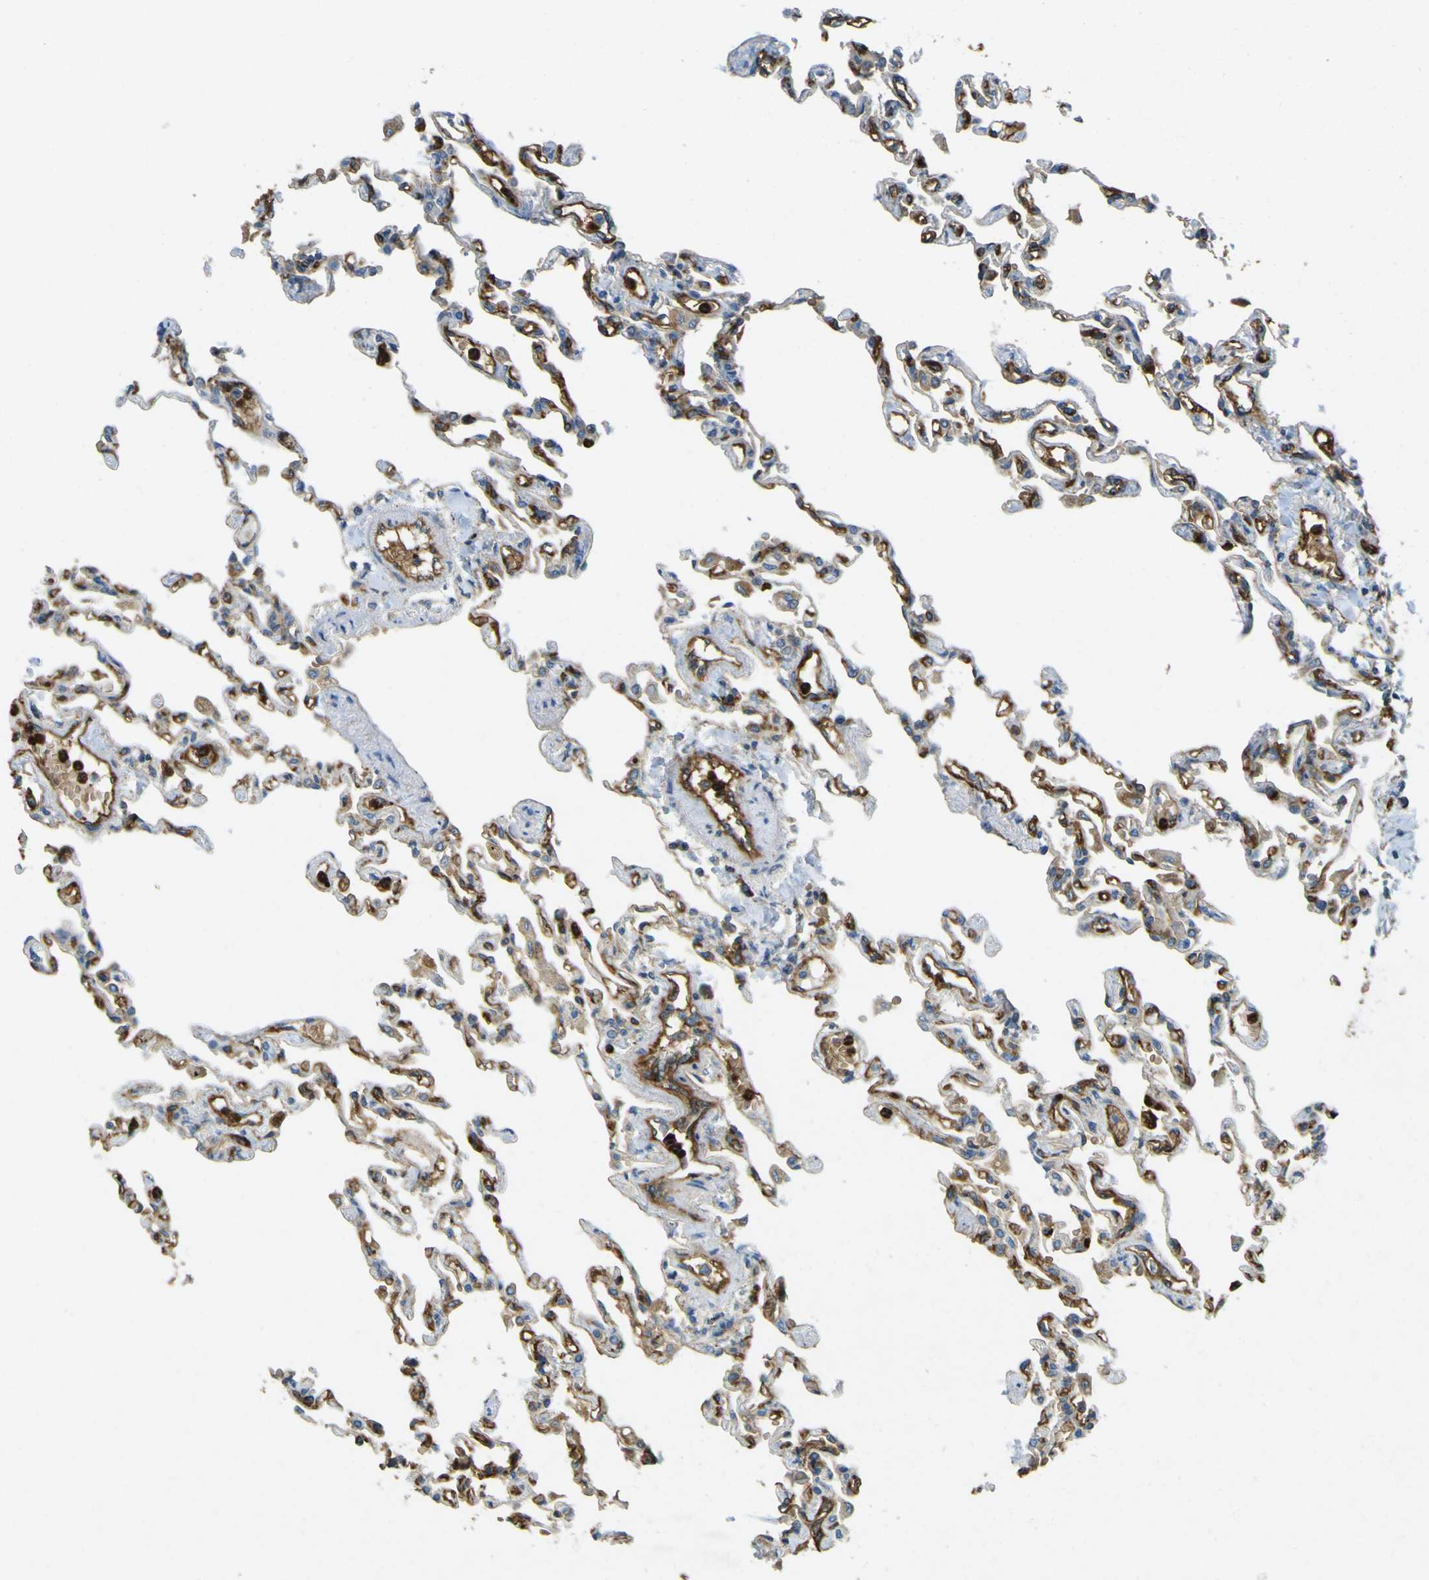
{"staining": {"intensity": "moderate", "quantity": "25%-75%", "location": "cytoplasmic/membranous"}, "tissue": "lung", "cell_type": "Alveolar cells", "image_type": "normal", "snomed": [{"axis": "morphology", "description": "Normal tissue, NOS"}, {"axis": "topography", "description": "Lung"}], "caption": "Immunohistochemical staining of benign human lung demonstrates 25%-75% levels of moderate cytoplasmic/membranous protein staining in approximately 25%-75% of alveolar cells. The staining was performed using DAB, with brown indicating positive protein expression. Nuclei are stained blue with hematoxylin.", "gene": "PLXDC1", "patient": {"sex": "male", "age": 21}}